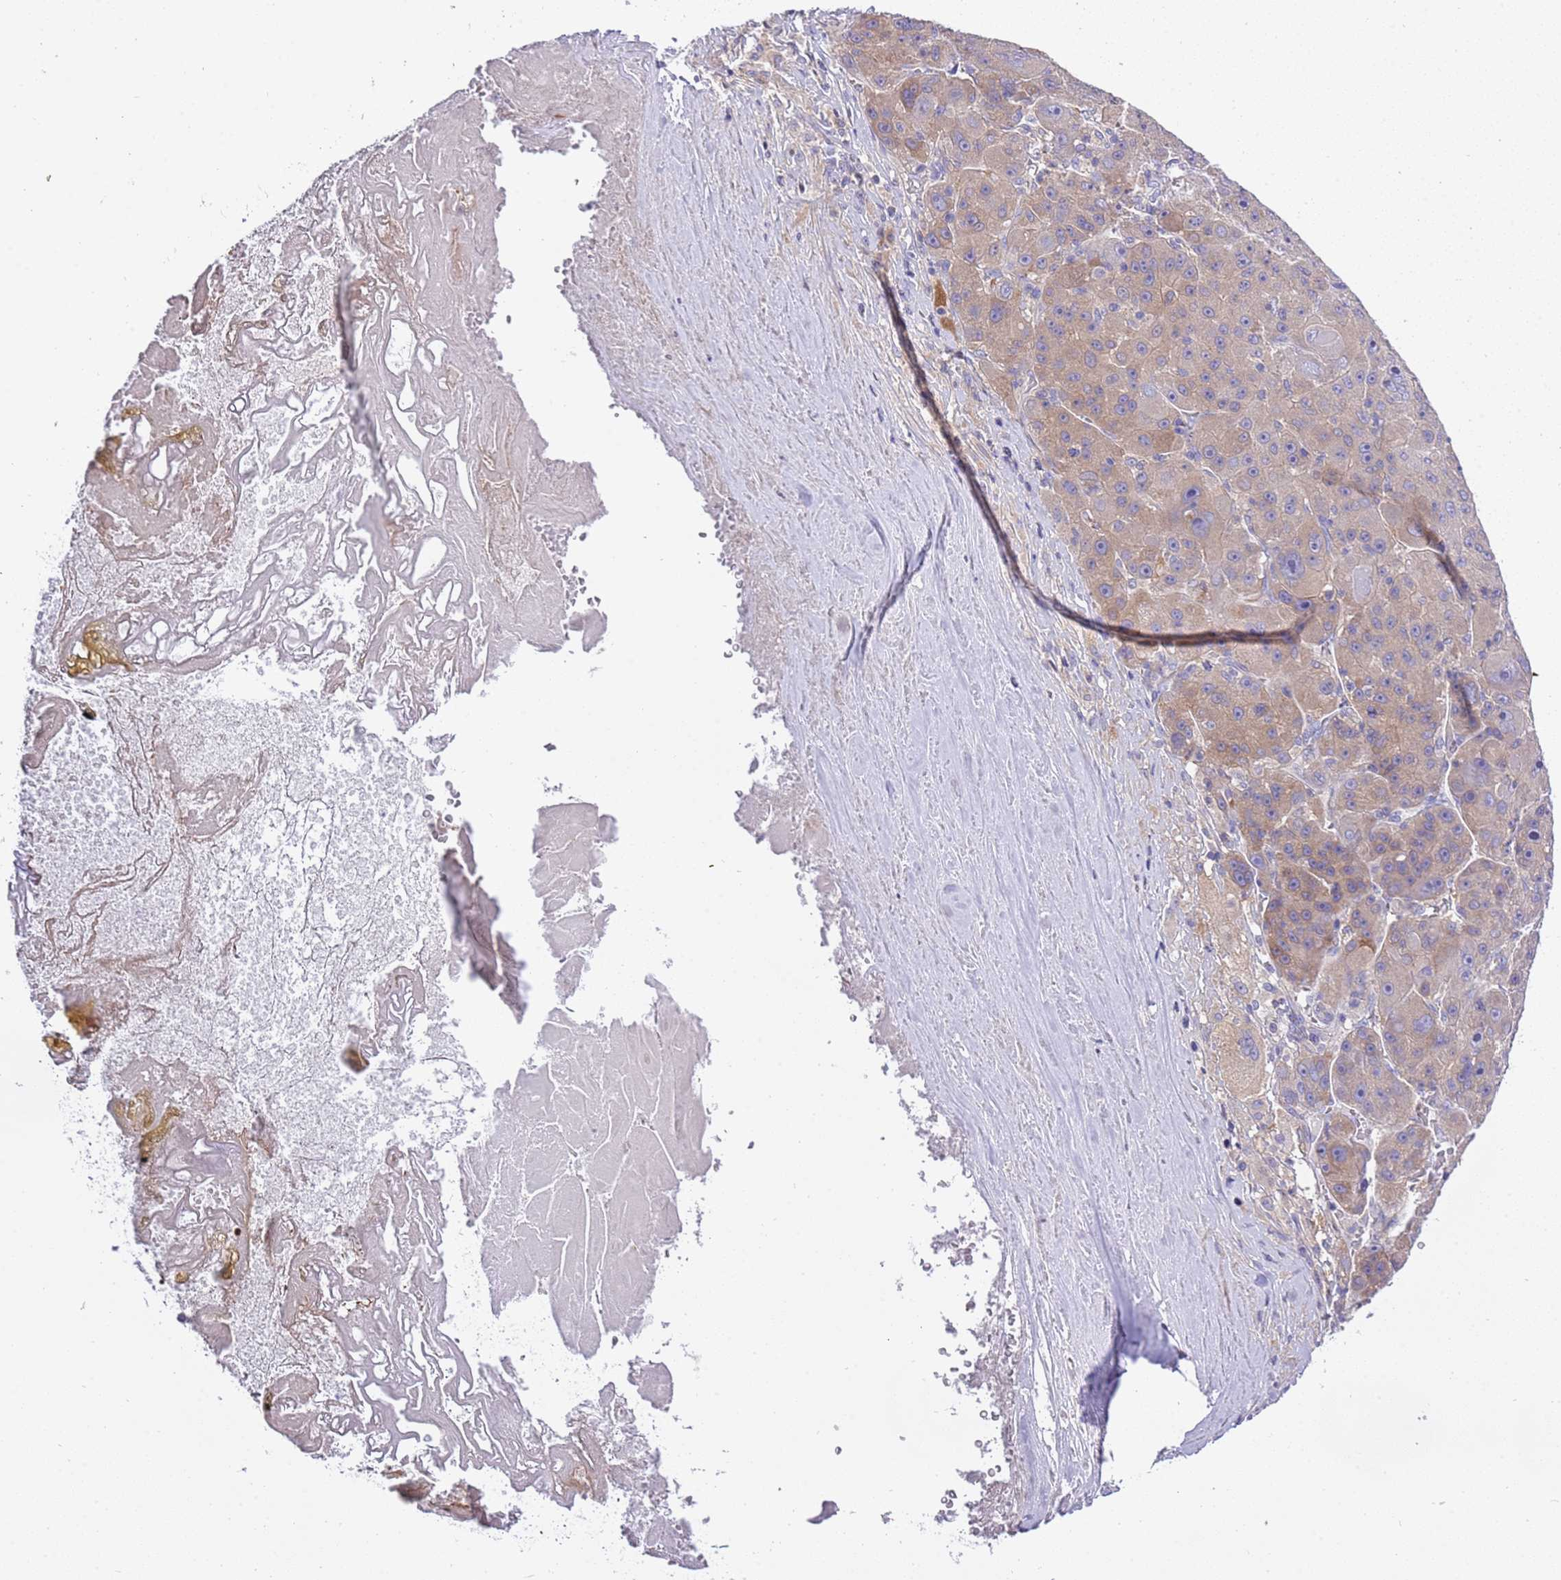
{"staining": {"intensity": "weak", "quantity": ">75%", "location": "cytoplasmic/membranous"}, "tissue": "liver cancer", "cell_type": "Tumor cells", "image_type": "cancer", "snomed": [{"axis": "morphology", "description": "Carcinoma, Hepatocellular, NOS"}, {"axis": "topography", "description": "Liver"}], "caption": "Immunohistochemical staining of hepatocellular carcinoma (liver) displays low levels of weak cytoplasmic/membranous protein expression in approximately >75% of tumor cells.", "gene": "STIP1", "patient": {"sex": "male", "age": 76}}